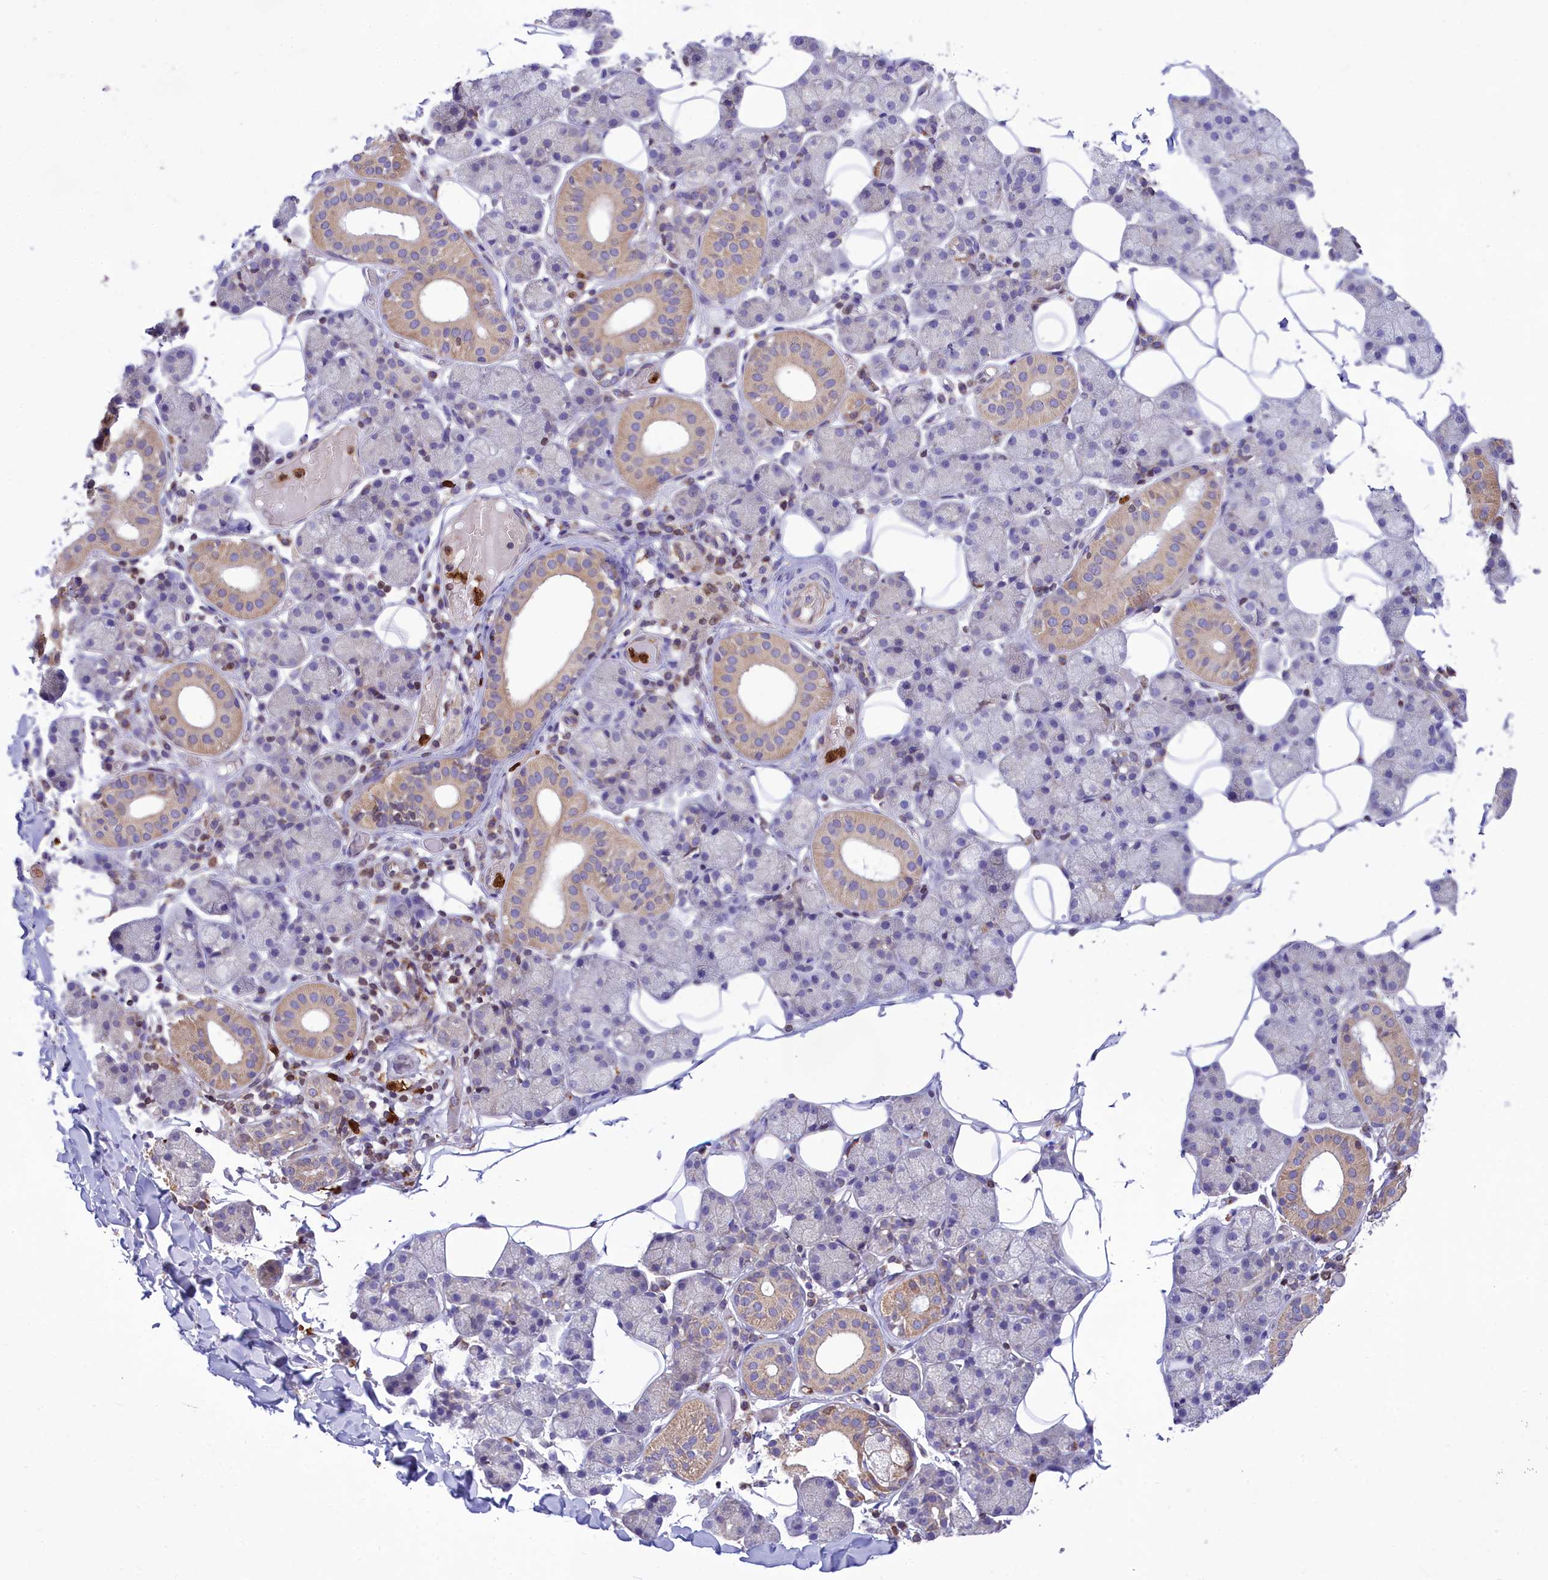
{"staining": {"intensity": "moderate", "quantity": "<25%", "location": "cytoplasmic/membranous"}, "tissue": "salivary gland", "cell_type": "Glandular cells", "image_type": "normal", "snomed": [{"axis": "morphology", "description": "Normal tissue, NOS"}, {"axis": "topography", "description": "Salivary gland"}], "caption": "Immunohistochemistry (DAB) staining of unremarkable salivary gland displays moderate cytoplasmic/membranous protein expression in about <25% of glandular cells.", "gene": "PKHD1L1", "patient": {"sex": "female", "age": 33}}